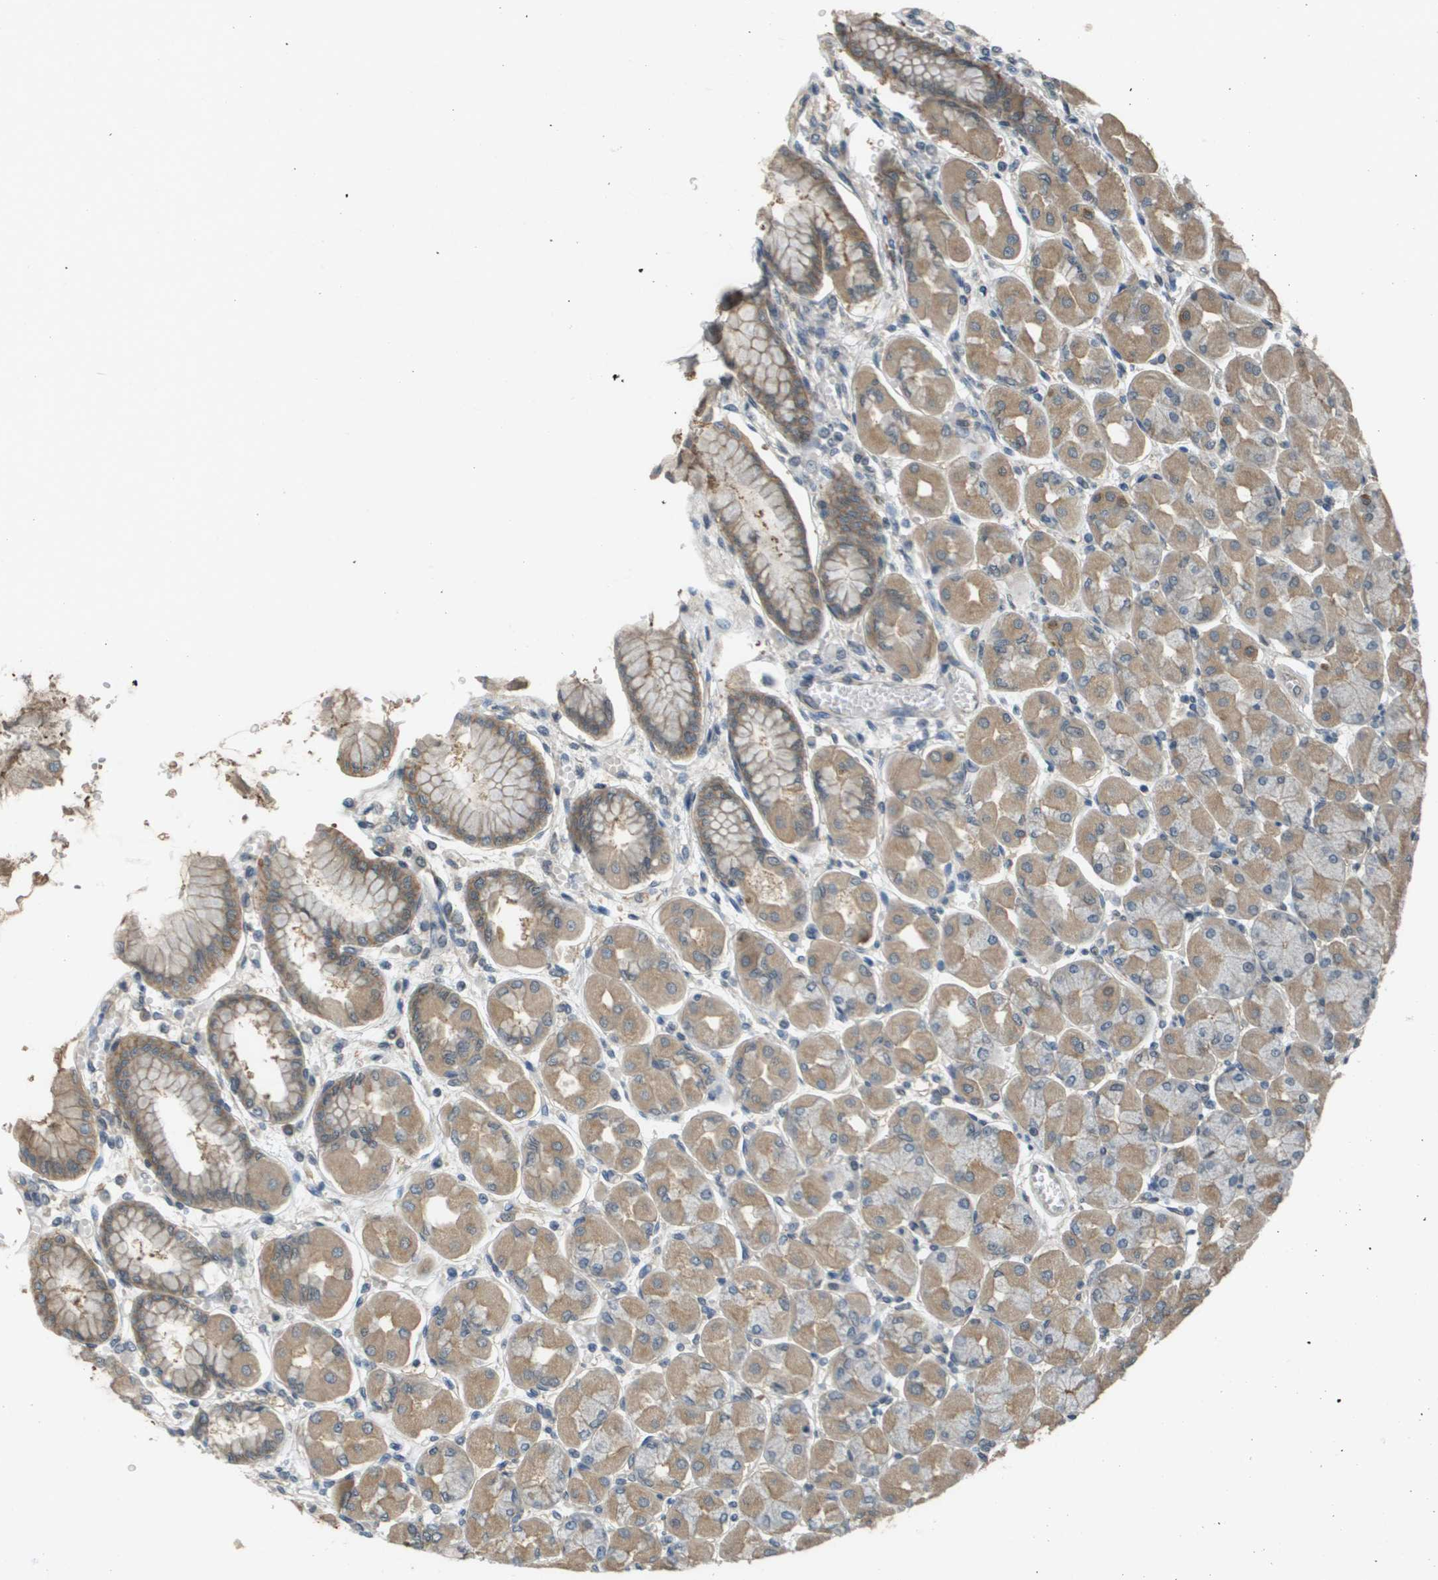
{"staining": {"intensity": "weak", "quantity": ">75%", "location": "cytoplasmic/membranous"}, "tissue": "stomach", "cell_type": "Glandular cells", "image_type": "normal", "snomed": [{"axis": "morphology", "description": "Normal tissue, NOS"}, {"axis": "topography", "description": "Stomach, upper"}], "caption": "Benign stomach exhibits weak cytoplasmic/membranous staining in about >75% of glandular cells, visualized by immunohistochemistry. Using DAB (brown) and hematoxylin (blue) stains, captured at high magnification using brightfield microscopy.", "gene": "NDRG2", "patient": {"sex": "female", "age": 56}}